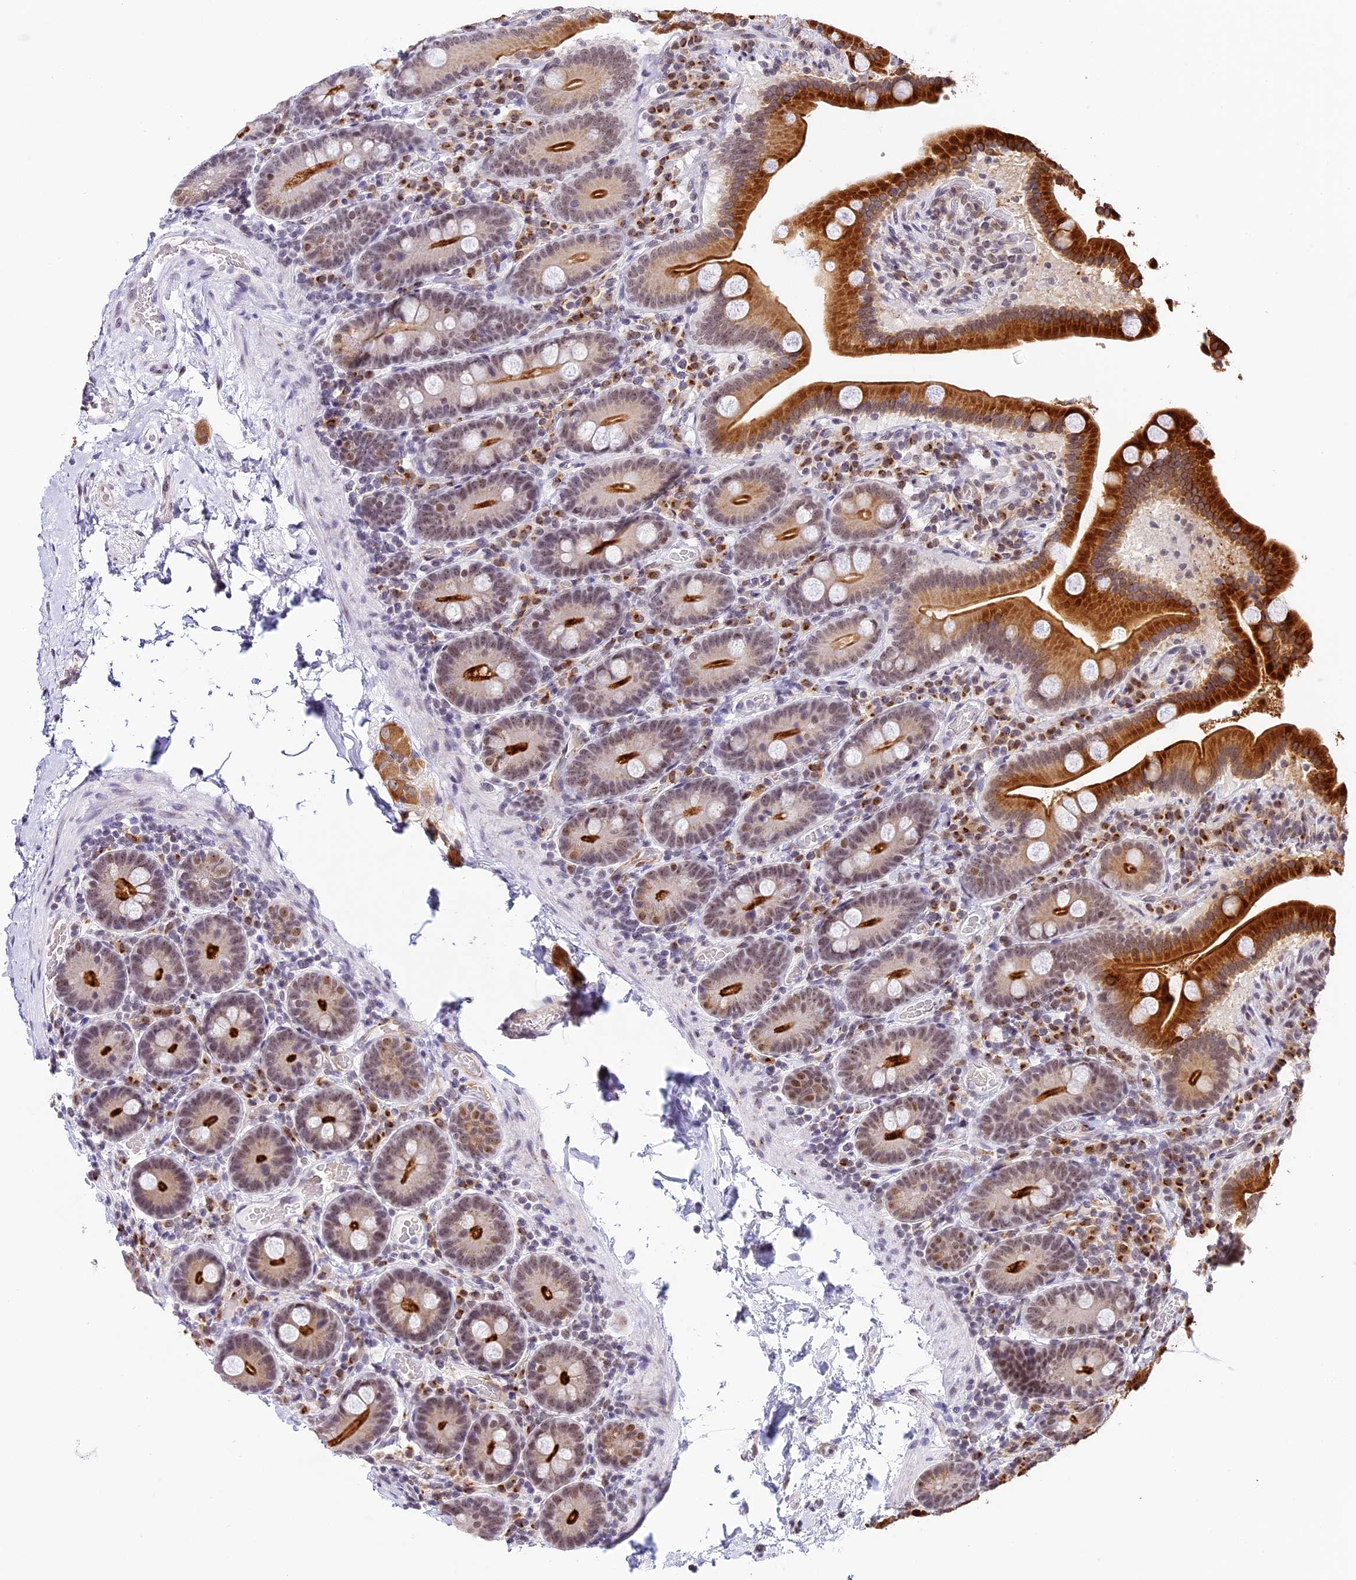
{"staining": {"intensity": "strong", "quantity": ">75%", "location": "cytoplasmic/membranous"}, "tissue": "duodenum", "cell_type": "Glandular cells", "image_type": "normal", "snomed": [{"axis": "morphology", "description": "Normal tissue, NOS"}, {"axis": "topography", "description": "Duodenum"}], "caption": "Immunohistochemistry (IHC) (DAB (3,3'-diaminobenzidine)) staining of benign duodenum reveals strong cytoplasmic/membranous protein staining in approximately >75% of glandular cells. (DAB IHC, brown staining for protein, blue staining for nuclei).", "gene": "HEATR5B", "patient": {"sex": "male", "age": 55}}